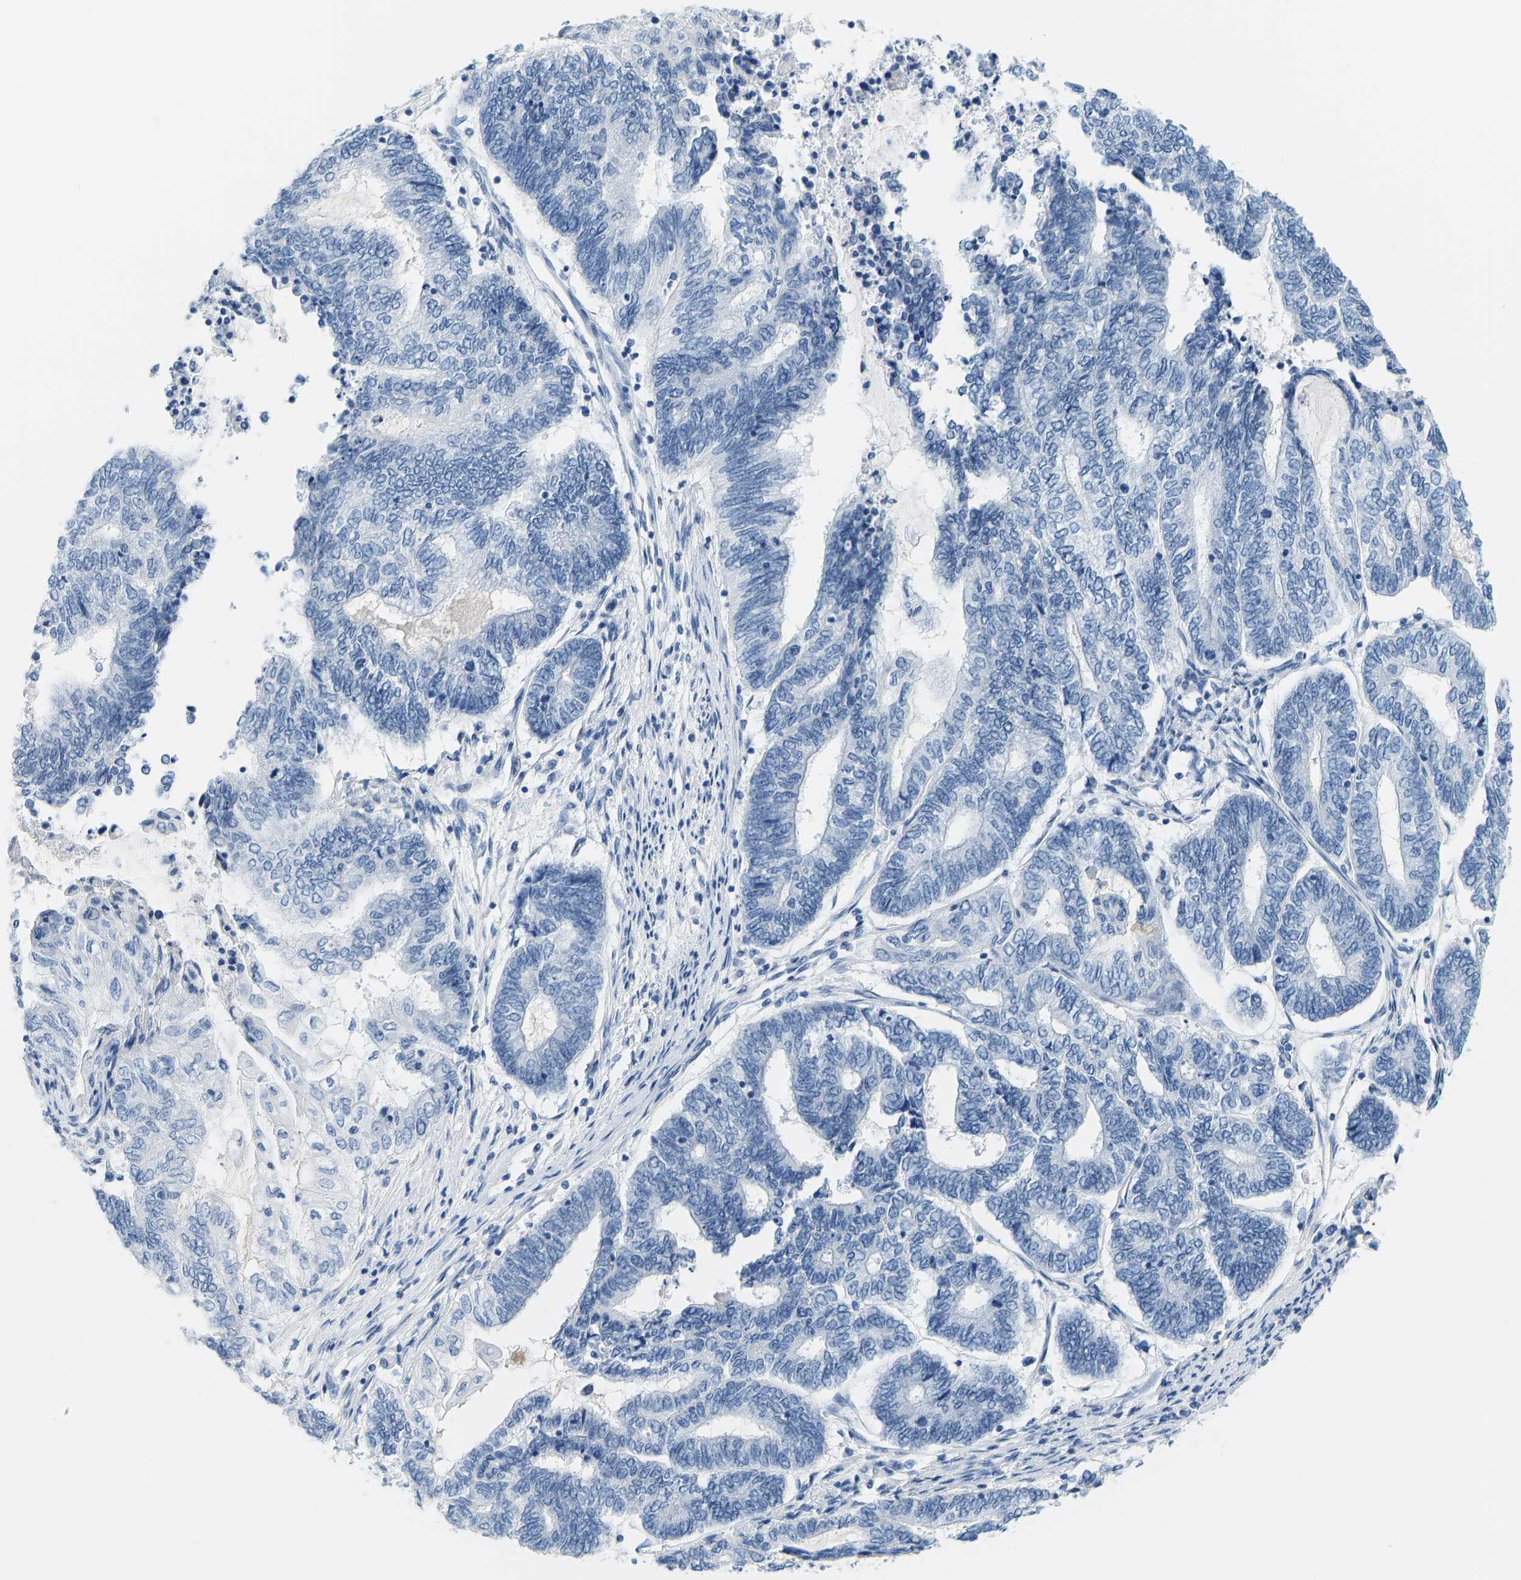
{"staining": {"intensity": "negative", "quantity": "none", "location": "none"}, "tissue": "endometrial cancer", "cell_type": "Tumor cells", "image_type": "cancer", "snomed": [{"axis": "morphology", "description": "Adenocarcinoma, NOS"}, {"axis": "topography", "description": "Uterus"}, {"axis": "topography", "description": "Endometrium"}], "caption": "The photomicrograph reveals no staining of tumor cells in endometrial cancer (adenocarcinoma).", "gene": "SERPINB3", "patient": {"sex": "female", "age": 70}}